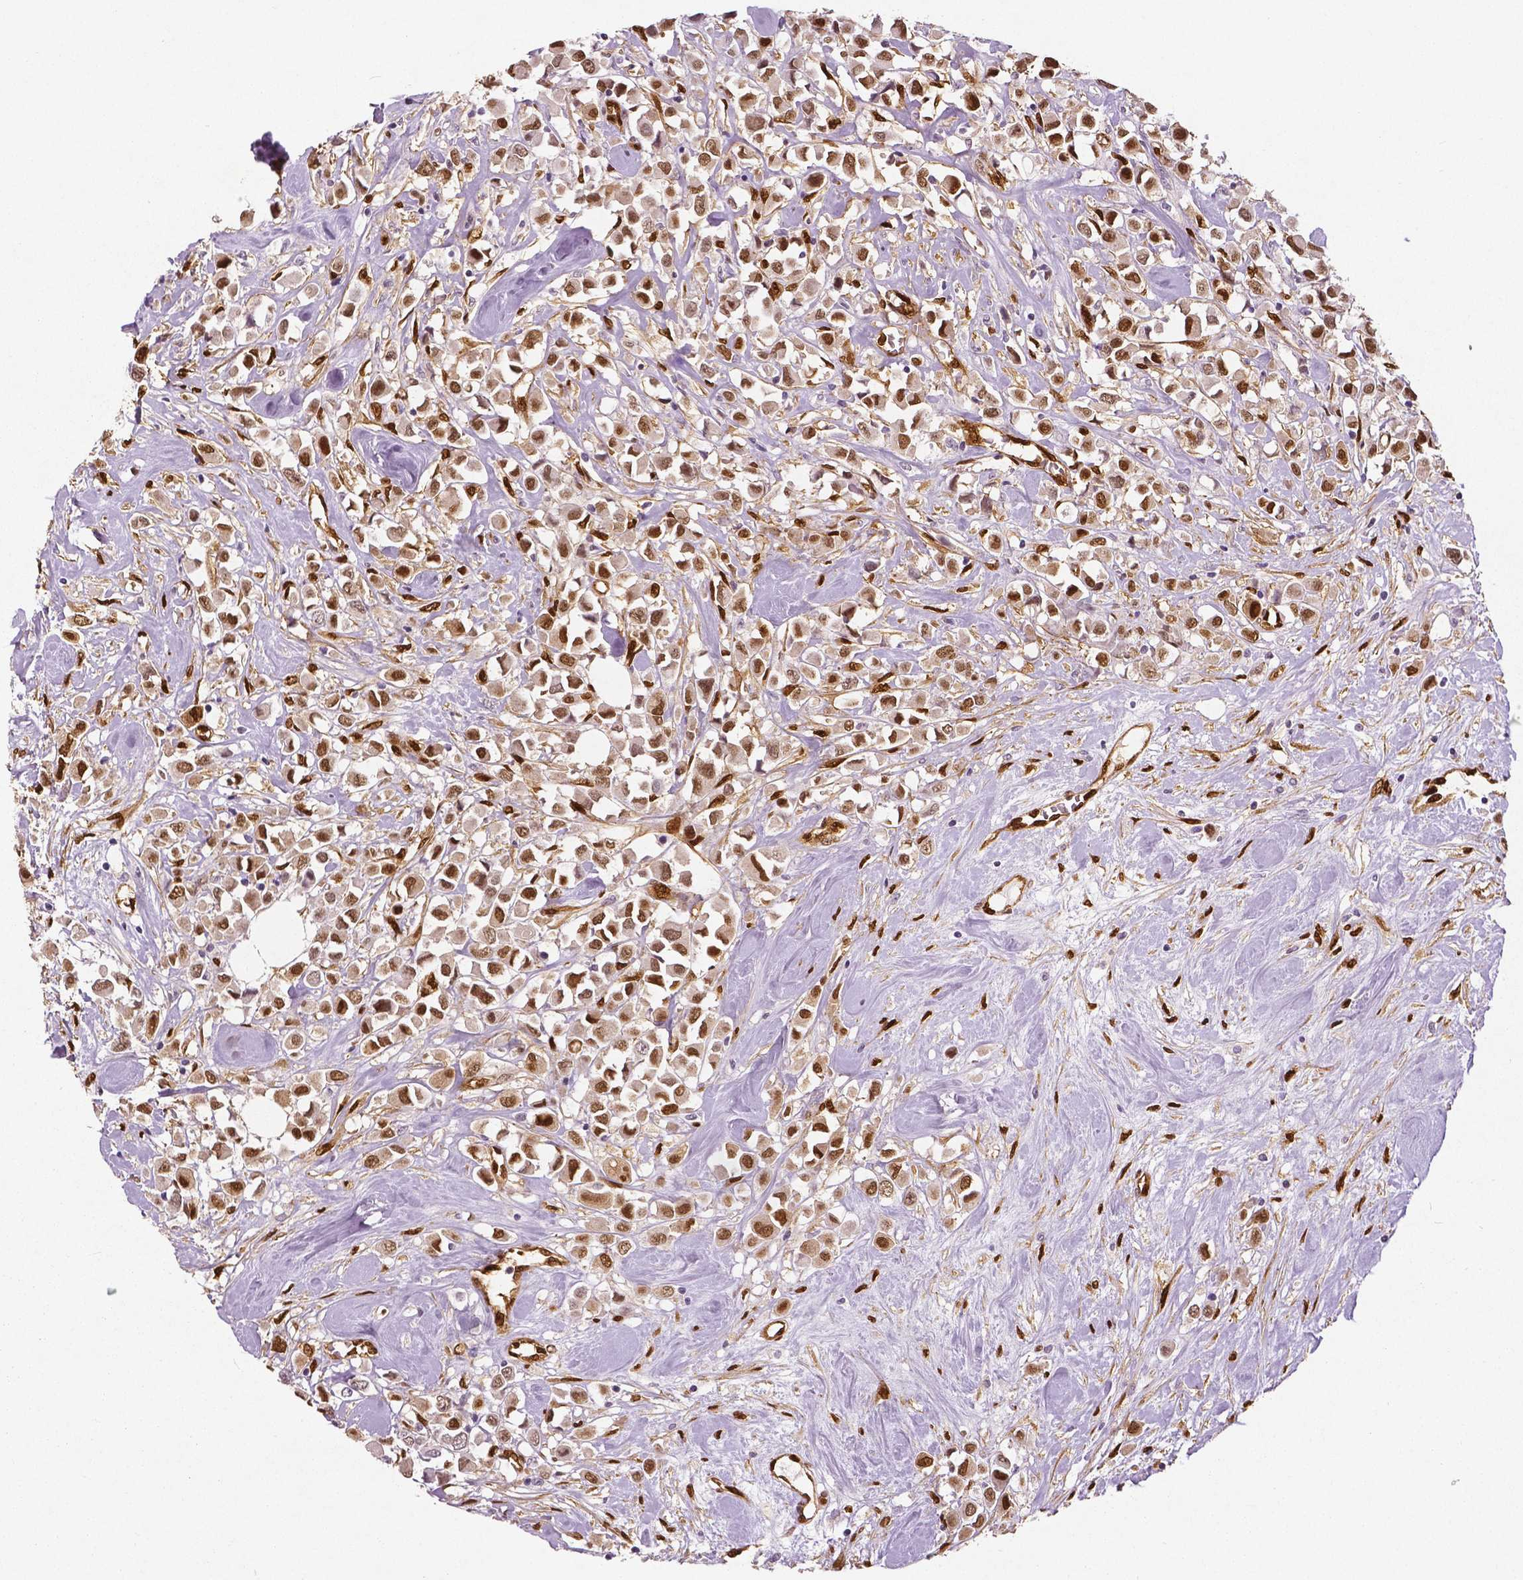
{"staining": {"intensity": "moderate", "quantity": ">75%", "location": "cytoplasmic/membranous,nuclear"}, "tissue": "breast cancer", "cell_type": "Tumor cells", "image_type": "cancer", "snomed": [{"axis": "morphology", "description": "Duct carcinoma"}, {"axis": "topography", "description": "Breast"}], "caption": "Tumor cells show moderate cytoplasmic/membranous and nuclear staining in about >75% of cells in breast cancer (invasive ductal carcinoma). Immunohistochemistry stains the protein in brown and the nuclei are stained blue.", "gene": "WWTR1", "patient": {"sex": "female", "age": 61}}